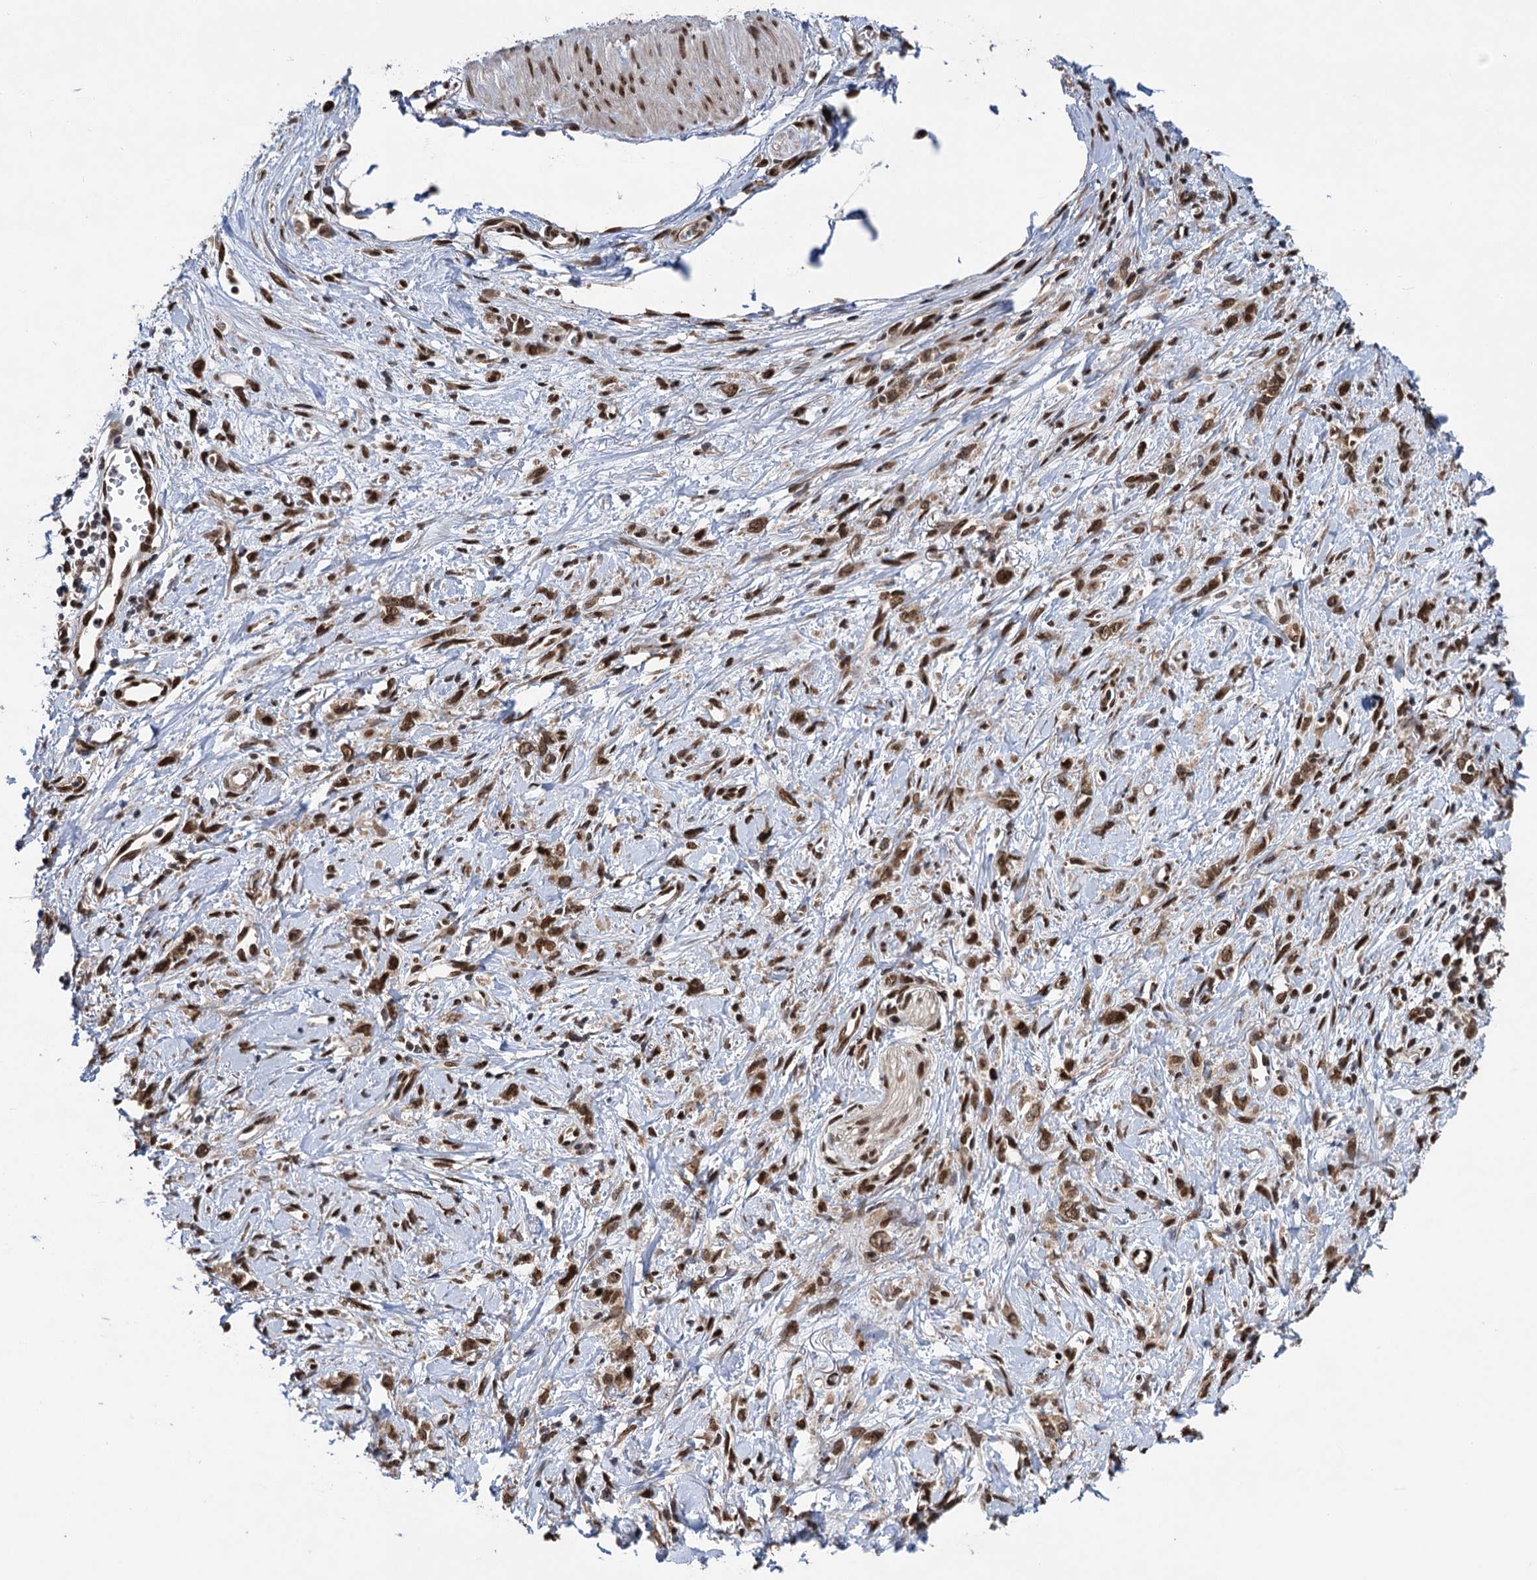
{"staining": {"intensity": "moderate", "quantity": ">75%", "location": "cytoplasmic/membranous,nuclear"}, "tissue": "stomach cancer", "cell_type": "Tumor cells", "image_type": "cancer", "snomed": [{"axis": "morphology", "description": "Adenocarcinoma, NOS"}, {"axis": "topography", "description": "Stomach"}], "caption": "Protein staining by immunohistochemistry demonstrates moderate cytoplasmic/membranous and nuclear expression in about >75% of tumor cells in stomach adenocarcinoma.", "gene": "MESD", "patient": {"sex": "female", "age": 76}}